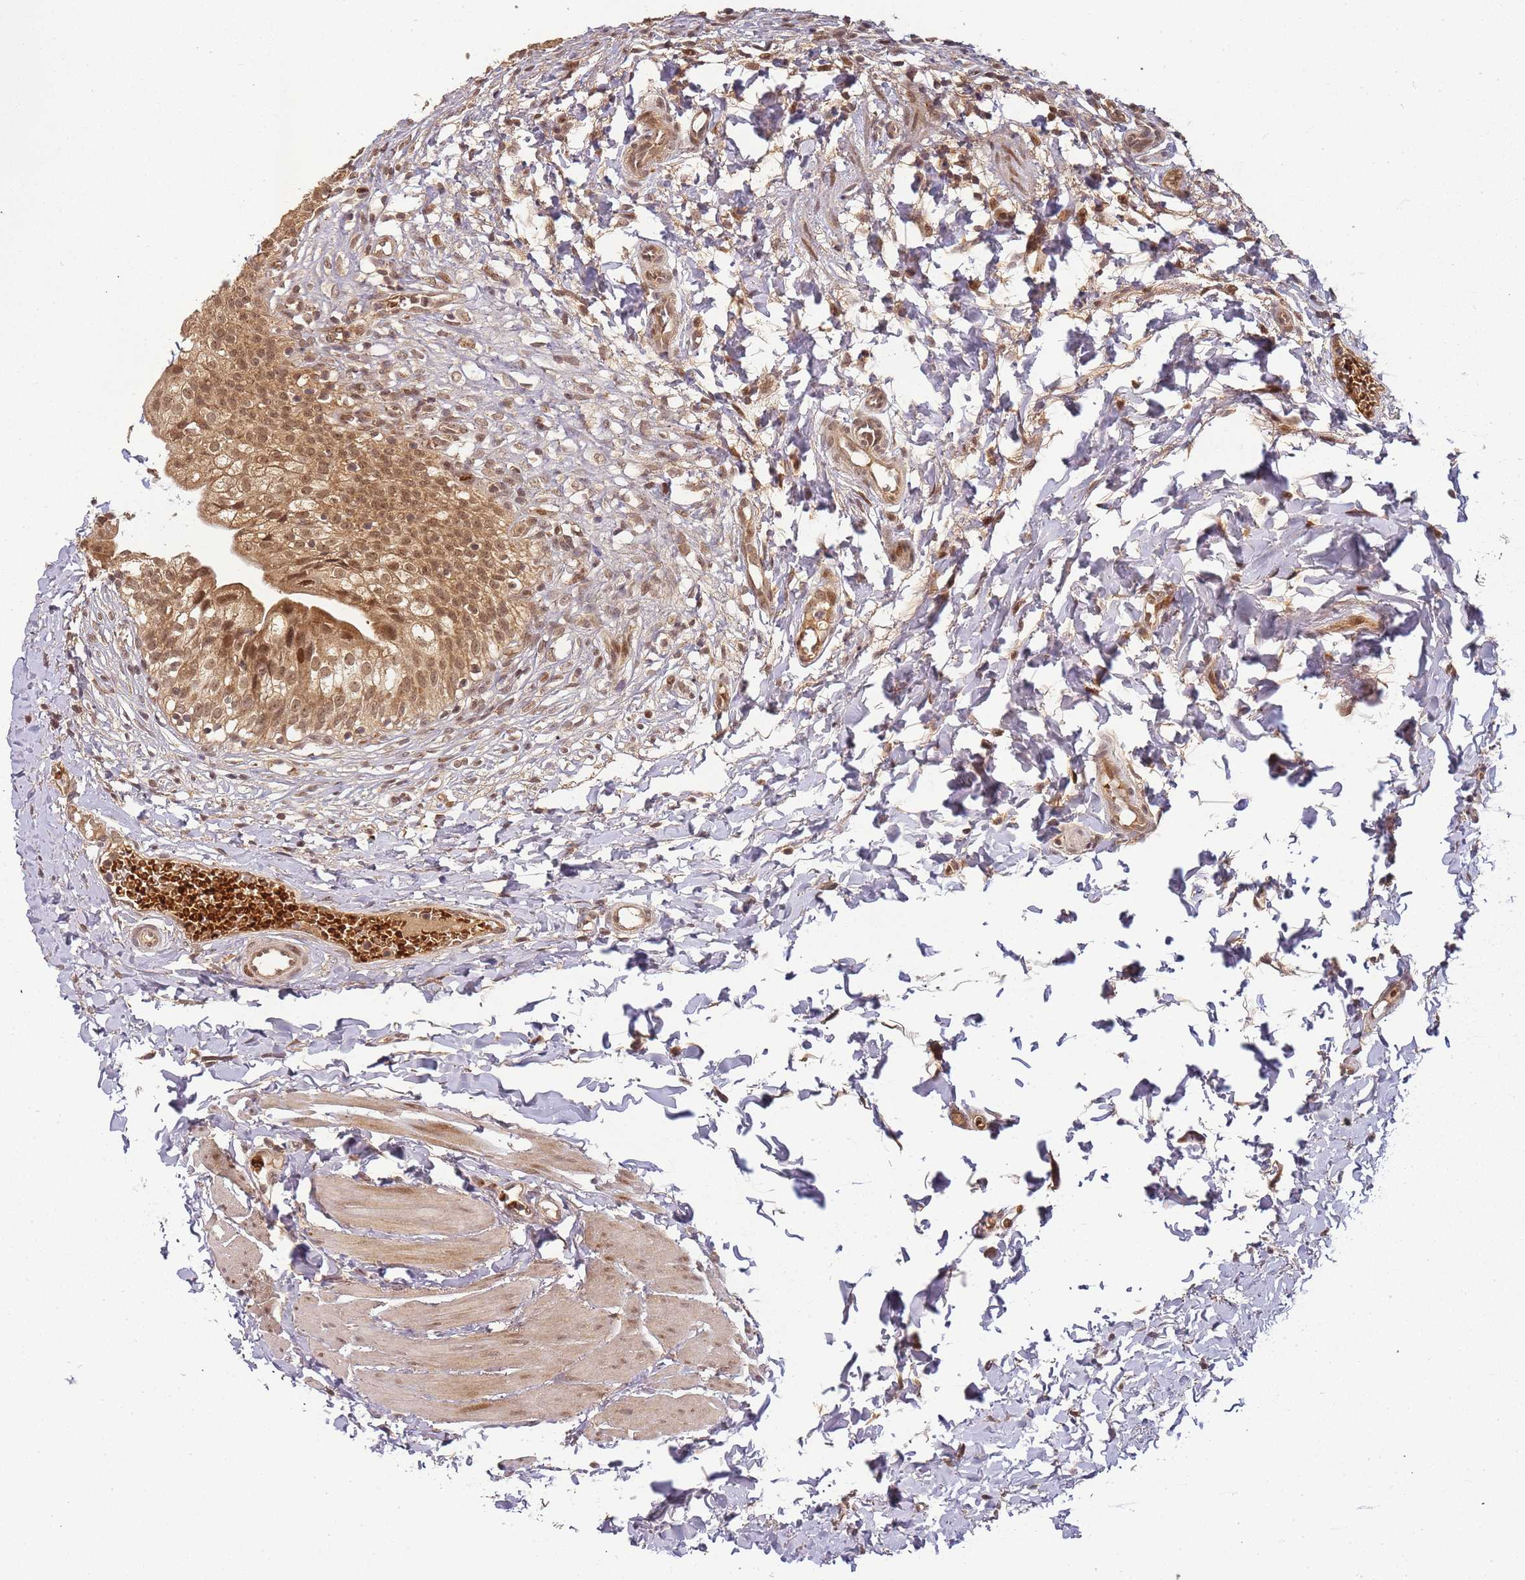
{"staining": {"intensity": "moderate", "quantity": ">75%", "location": "cytoplasmic/membranous,nuclear"}, "tissue": "urinary bladder", "cell_type": "Urothelial cells", "image_type": "normal", "snomed": [{"axis": "morphology", "description": "Normal tissue, NOS"}, {"axis": "topography", "description": "Urinary bladder"}], "caption": "About >75% of urothelial cells in normal urinary bladder display moderate cytoplasmic/membranous,nuclear protein positivity as visualized by brown immunohistochemical staining.", "gene": "ZNF497", "patient": {"sex": "male", "age": 55}}